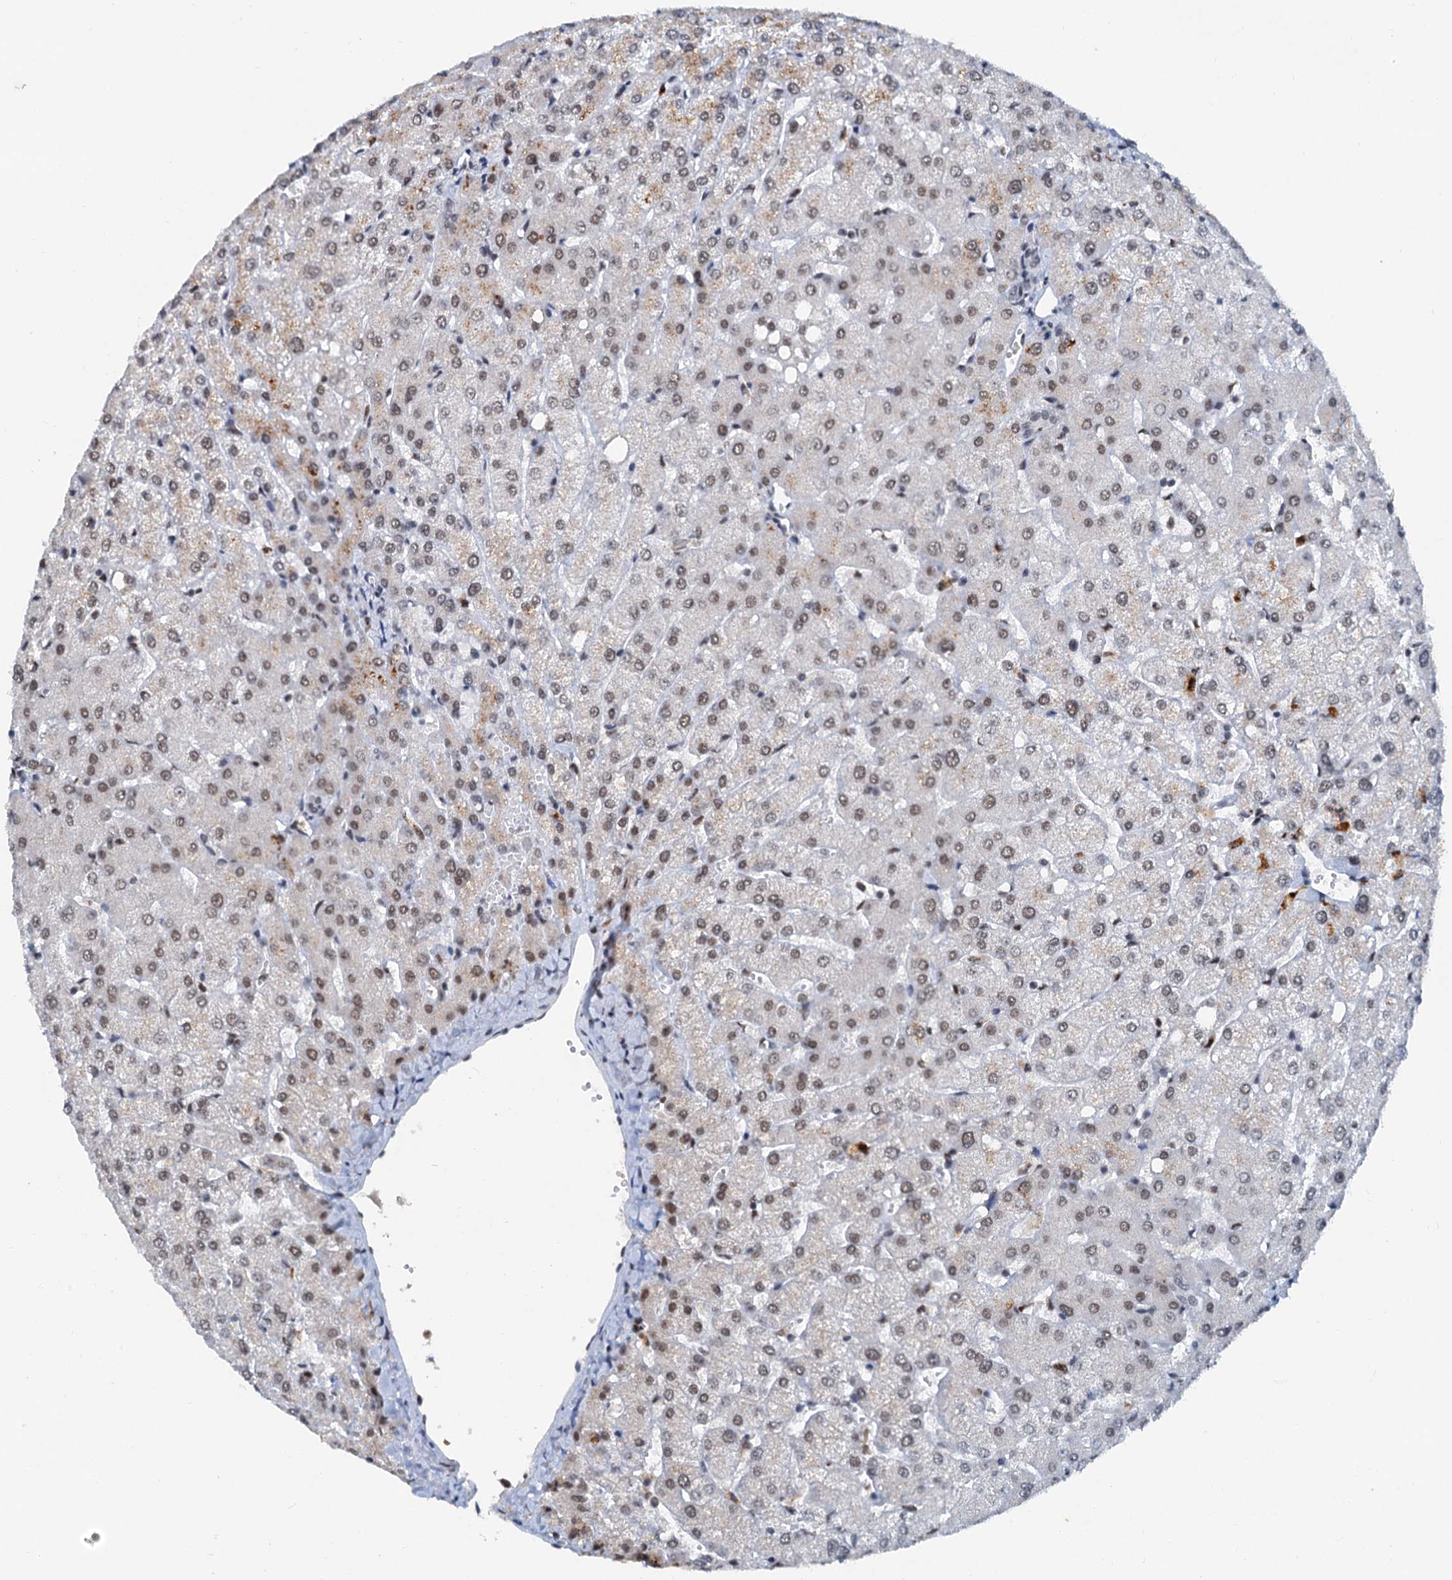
{"staining": {"intensity": "negative", "quantity": "none", "location": "none"}, "tissue": "liver", "cell_type": "Cholangiocytes", "image_type": "normal", "snomed": [{"axis": "morphology", "description": "Normal tissue, NOS"}, {"axis": "topography", "description": "Liver"}], "caption": "IHC image of unremarkable human liver stained for a protein (brown), which demonstrates no staining in cholangiocytes. The staining was performed using DAB to visualize the protein expression in brown, while the nuclei were stained in blue with hematoxylin (Magnification: 20x).", "gene": "SNRPD1", "patient": {"sex": "female", "age": 54}}